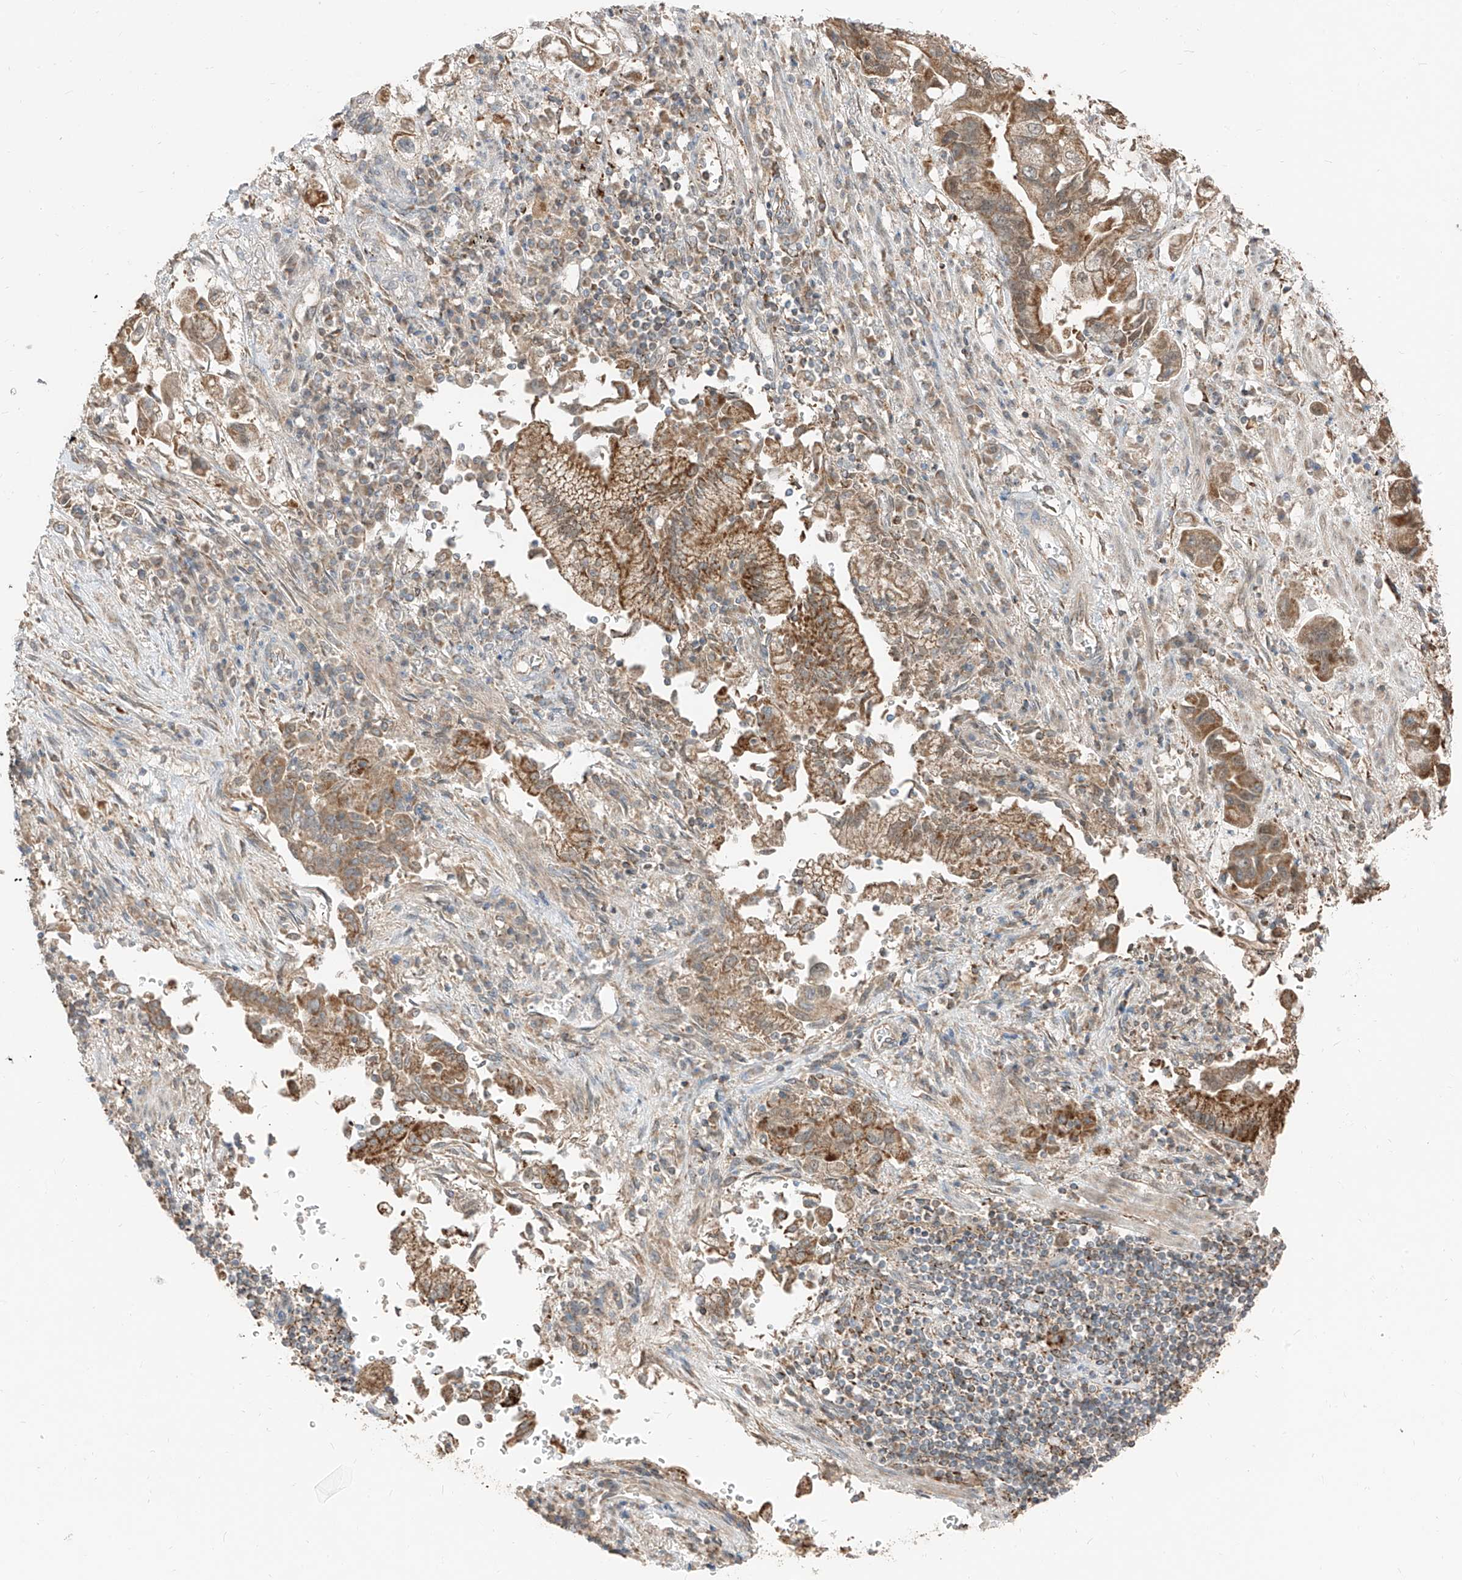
{"staining": {"intensity": "moderate", "quantity": ">75%", "location": "cytoplasmic/membranous"}, "tissue": "stomach cancer", "cell_type": "Tumor cells", "image_type": "cancer", "snomed": [{"axis": "morphology", "description": "Adenocarcinoma, NOS"}, {"axis": "topography", "description": "Stomach"}], "caption": "Immunohistochemistry (IHC) of human stomach adenocarcinoma reveals medium levels of moderate cytoplasmic/membranous positivity in about >75% of tumor cells.", "gene": "ETHE1", "patient": {"sex": "male", "age": 62}}